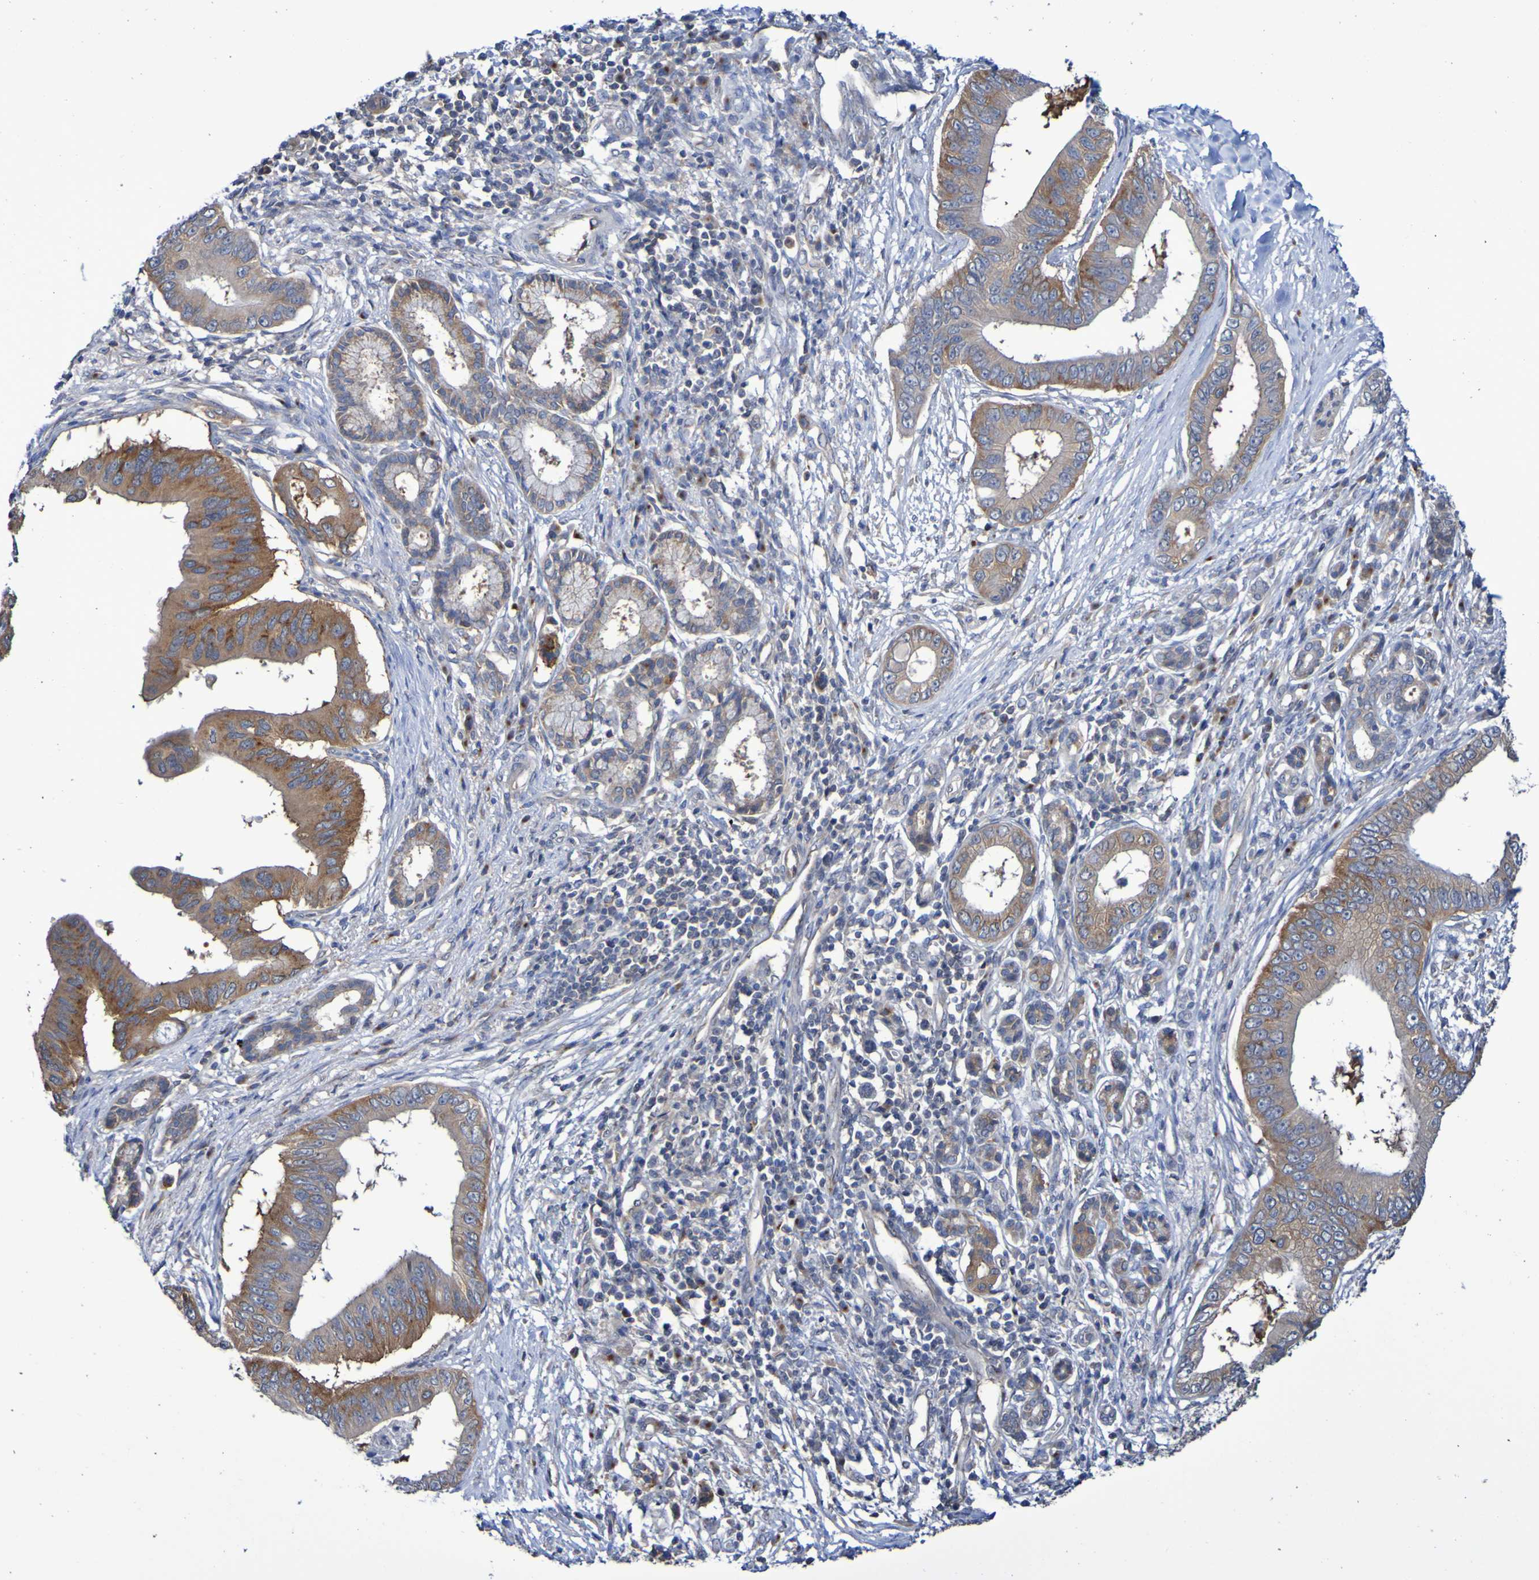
{"staining": {"intensity": "moderate", "quantity": ">75%", "location": "cytoplasmic/membranous"}, "tissue": "pancreatic cancer", "cell_type": "Tumor cells", "image_type": "cancer", "snomed": [{"axis": "morphology", "description": "Adenocarcinoma, NOS"}, {"axis": "topography", "description": "Pancreas"}], "caption": "Protein staining shows moderate cytoplasmic/membranous expression in approximately >75% of tumor cells in pancreatic cancer (adenocarcinoma).", "gene": "LMBRD2", "patient": {"sex": "male", "age": 77}}